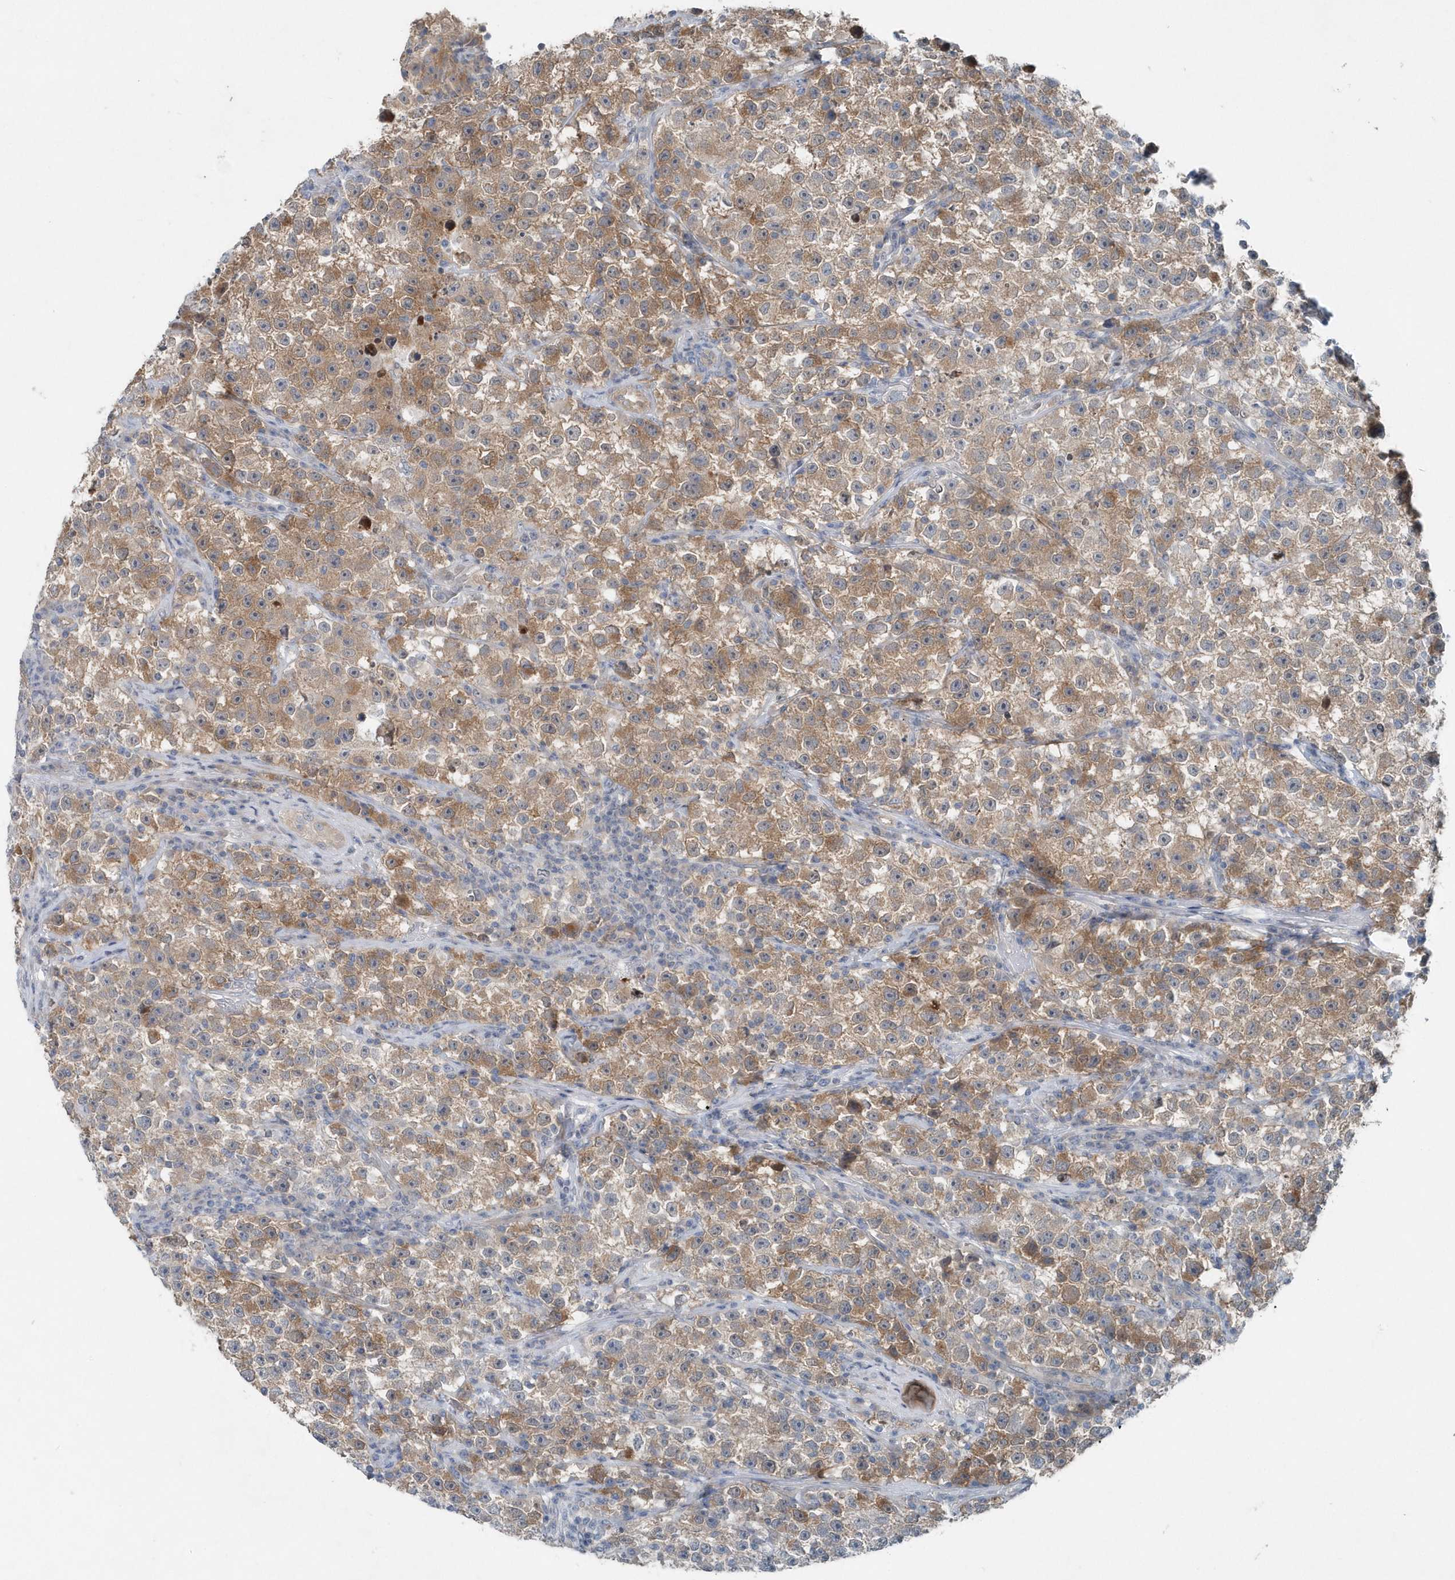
{"staining": {"intensity": "moderate", "quantity": ">75%", "location": "cytoplasmic/membranous"}, "tissue": "testis cancer", "cell_type": "Tumor cells", "image_type": "cancer", "snomed": [{"axis": "morphology", "description": "Seminoma, NOS"}, {"axis": "topography", "description": "Testis"}], "caption": "Immunohistochemical staining of testis cancer shows medium levels of moderate cytoplasmic/membranous protein positivity in approximately >75% of tumor cells.", "gene": "MCC", "patient": {"sex": "male", "age": 22}}